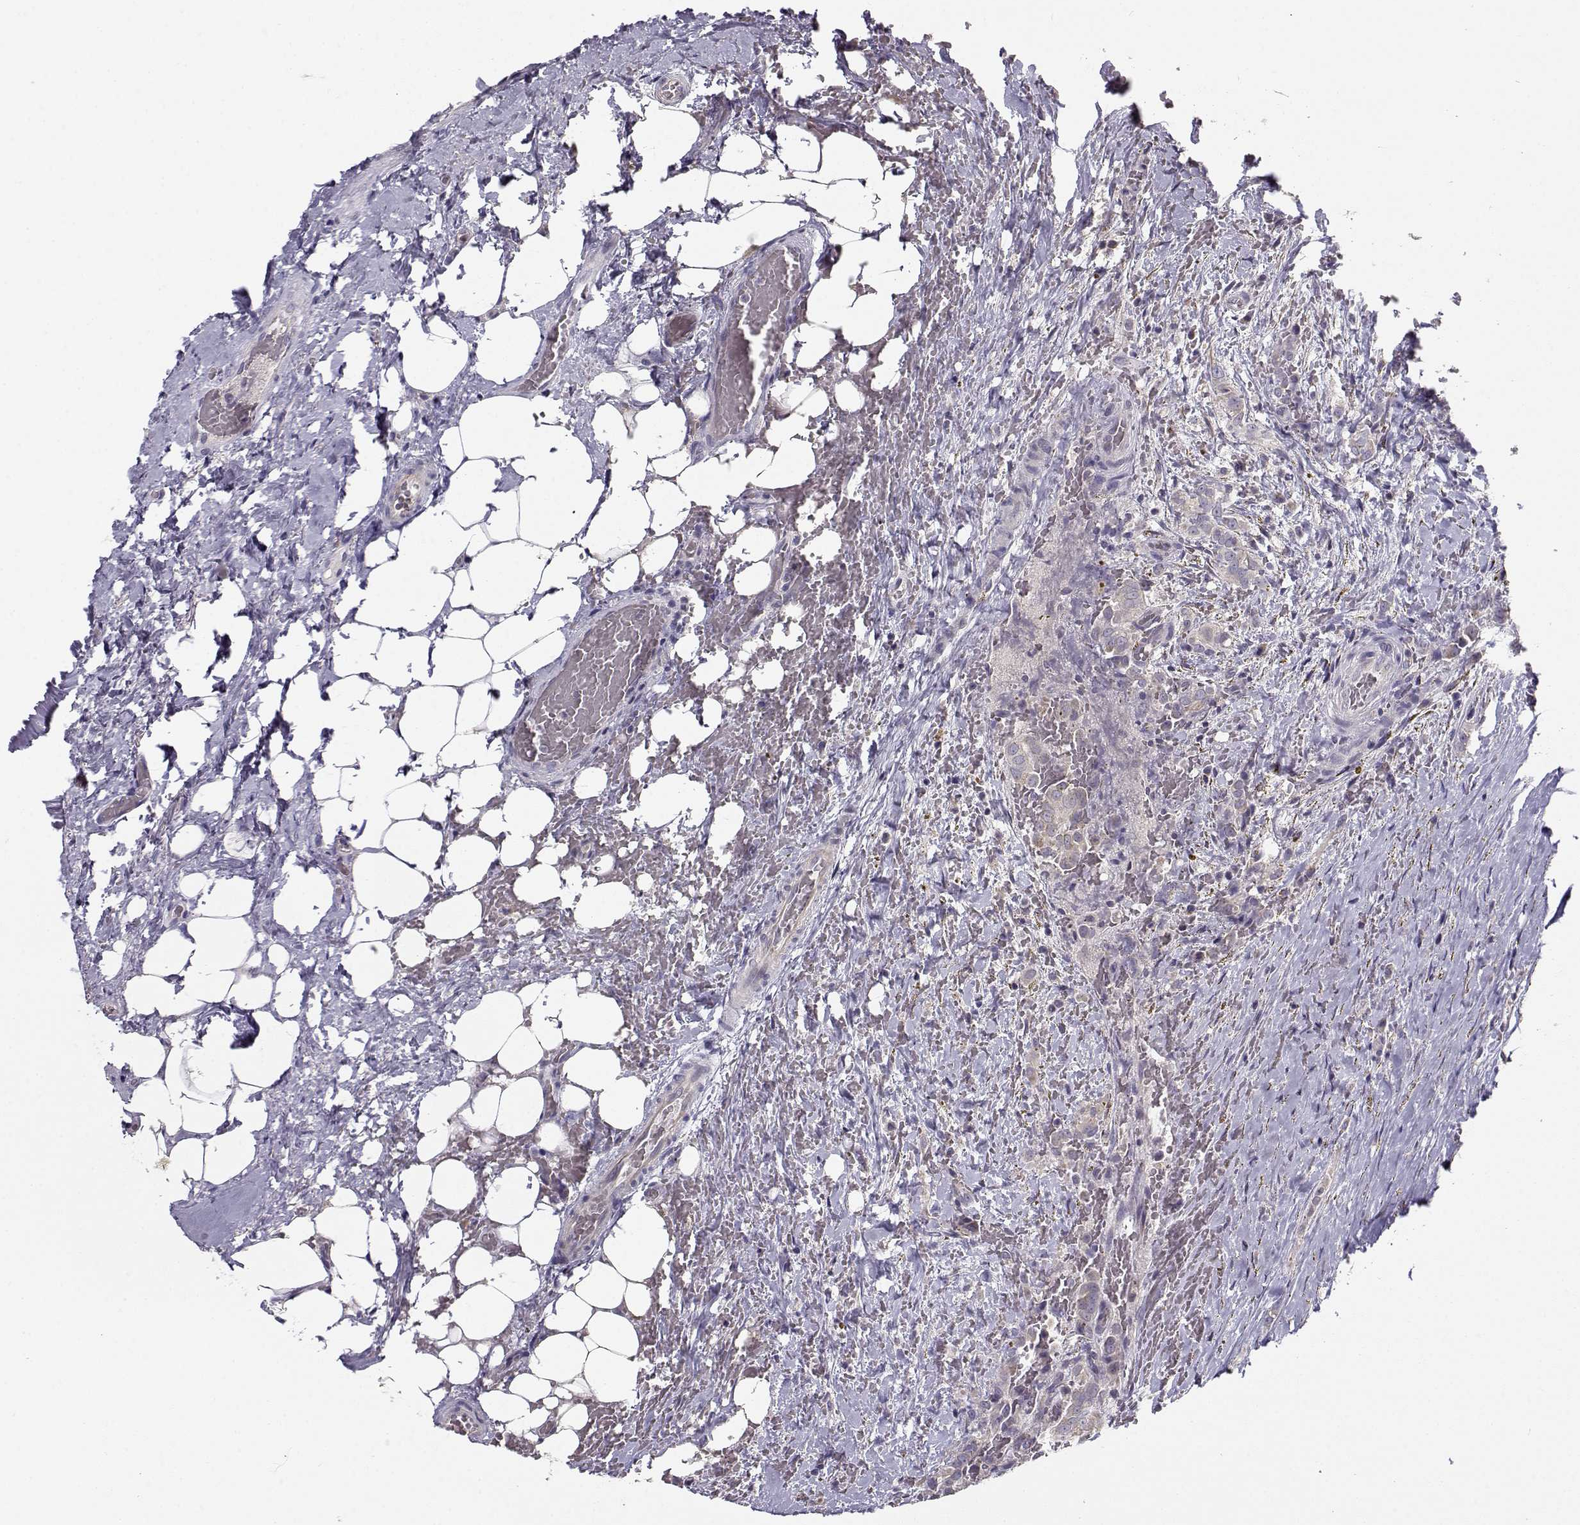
{"staining": {"intensity": "negative", "quantity": "none", "location": "none"}, "tissue": "thyroid cancer", "cell_type": "Tumor cells", "image_type": "cancer", "snomed": [{"axis": "morphology", "description": "Papillary adenocarcinoma, NOS"}, {"axis": "topography", "description": "Thyroid gland"}], "caption": "A micrograph of papillary adenocarcinoma (thyroid) stained for a protein exhibits no brown staining in tumor cells.", "gene": "TMEM145", "patient": {"sex": "male", "age": 61}}